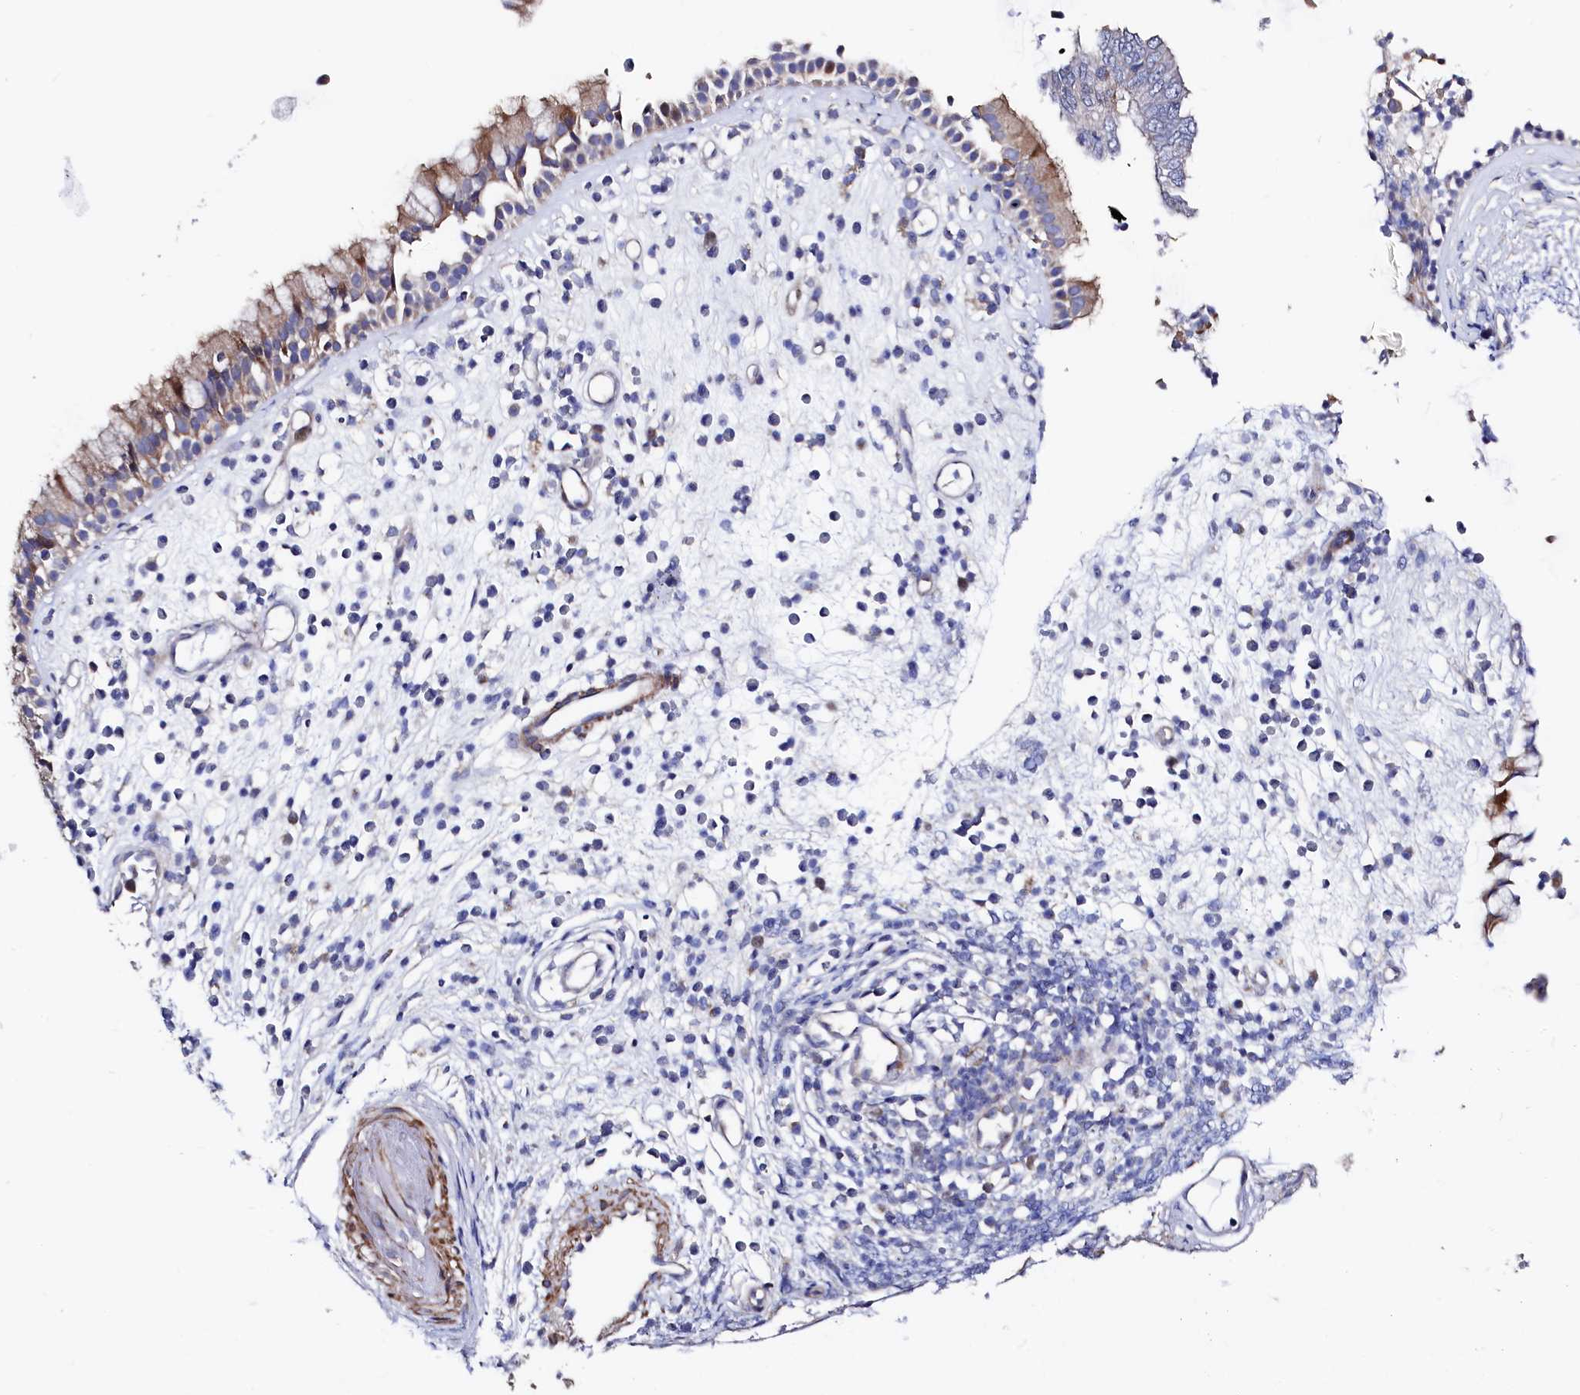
{"staining": {"intensity": "moderate", "quantity": "25%-75%", "location": "cytoplasmic/membranous"}, "tissue": "nasopharynx", "cell_type": "Respiratory epithelial cells", "image_type": "normal", "snomed": [{"axis": "morphology", "description": "Normal tissue, NOS"}, {"axis": "morphology", "description": "Inflammation, NOS"}, {"axis": "topography", "description": "Nasopharynx"}], "caption": "A micrograph of nasopharynx stained for a protein exhibits moderate cytoplasmic/membranous brown staining in respiratory epithelial cells. The staining is performed using DAB (3,3'-diaminobenzidine) brown chromogen to label protein expression. The nuclei are counter-stained blue using hematoxylin.", "gene": "WNT8A", "patient": {"sex": "male", "age": 29}}